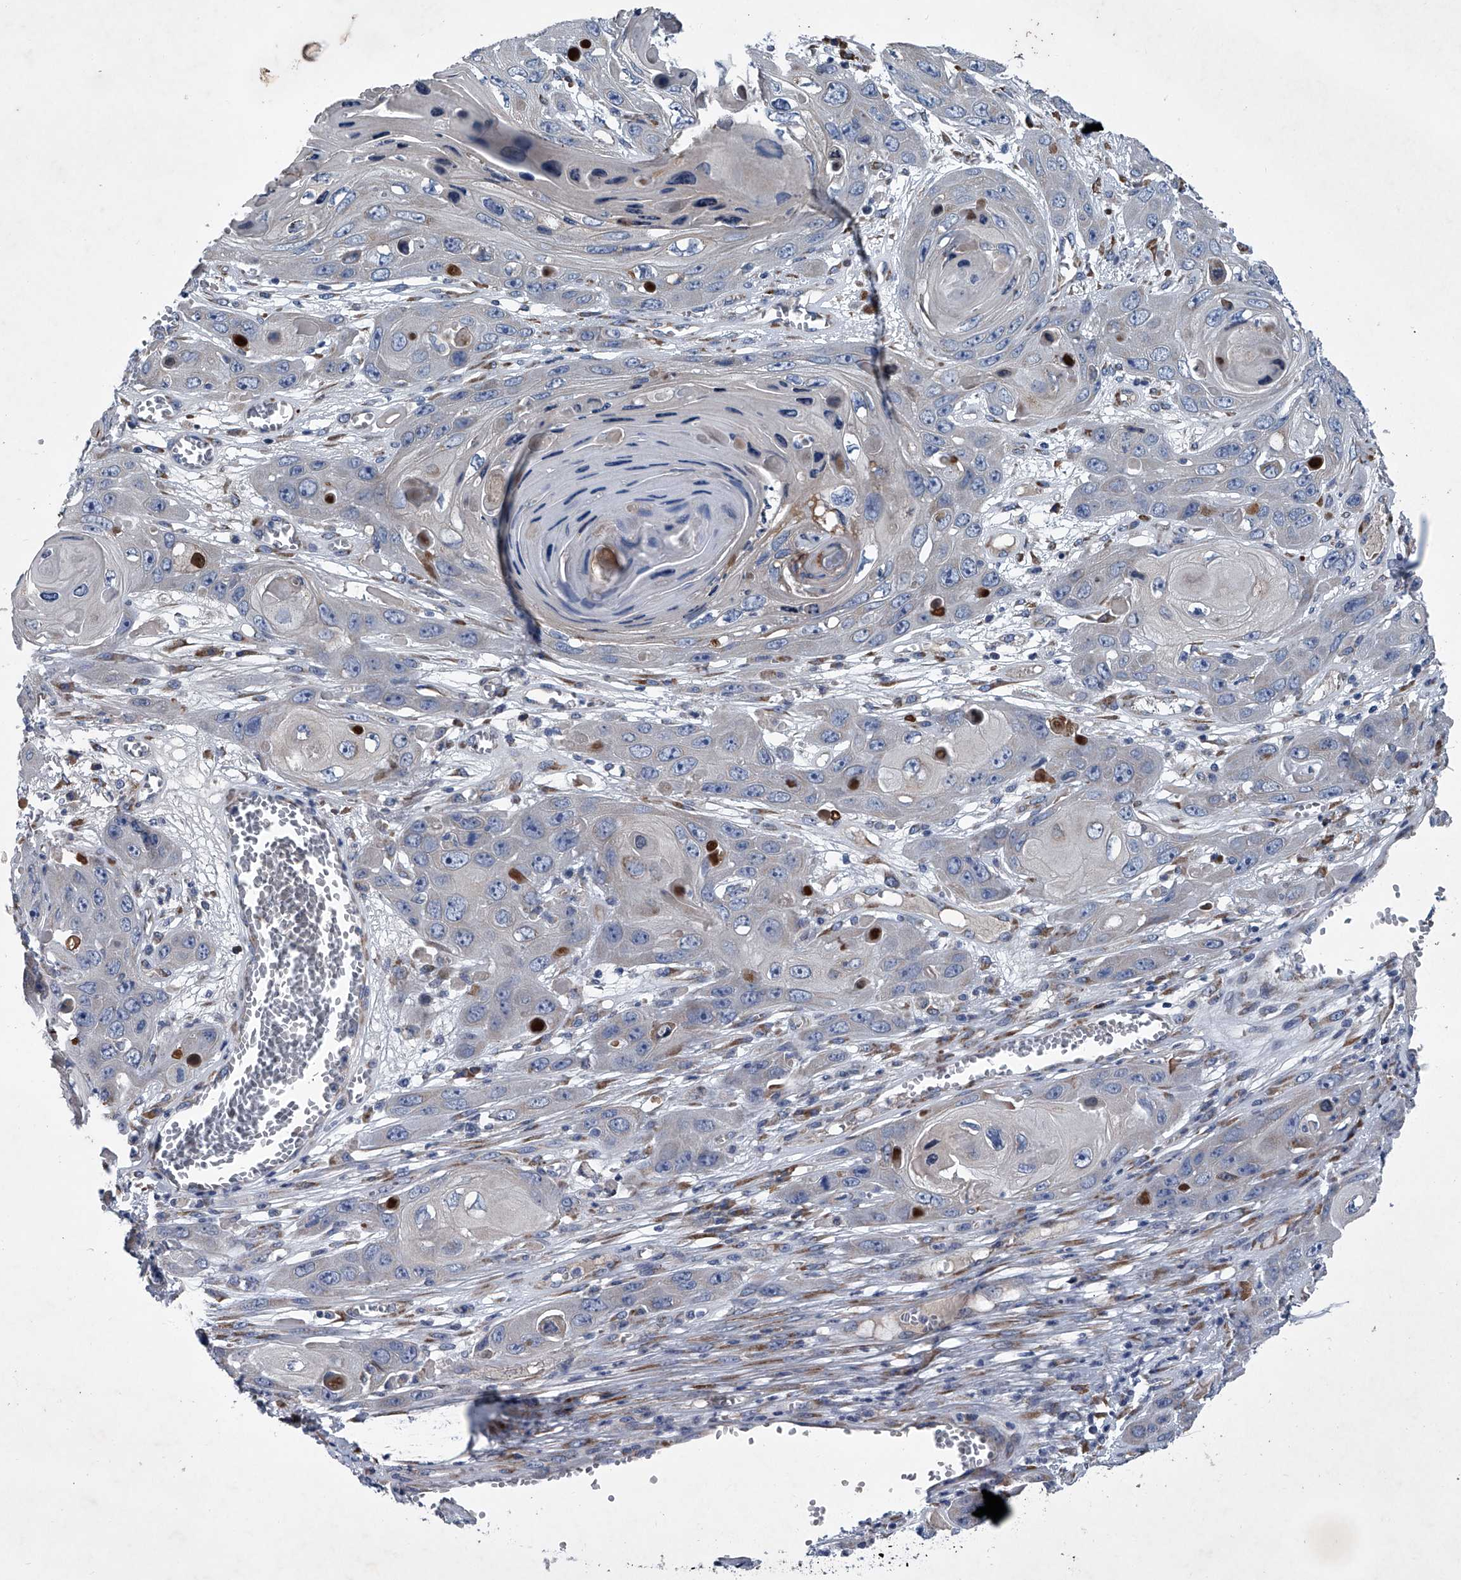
{"staining": {"intensity": "negative", "quantity": "none", "location": "none"}, "tissue": "skin cancer", "cell_type": "Tumor cells", "image_type": "cancer", "snomed": [{"axis": "morphology", "description": "Squamous cell carcinoma, NOS"}, {"axis": "topography", "description": "Skin"}], "caption": "An image of skin cancer (squamous cell carcinoma) stained for a protein displays no brown staining in tumor cells. (DAB (3,3'-diaminobenzidine) immunohistochemistry visualized using brightfield microscopy, high magnification).", "gene": "ABCG1", "patient": {"sex": "male", "age": 55}}